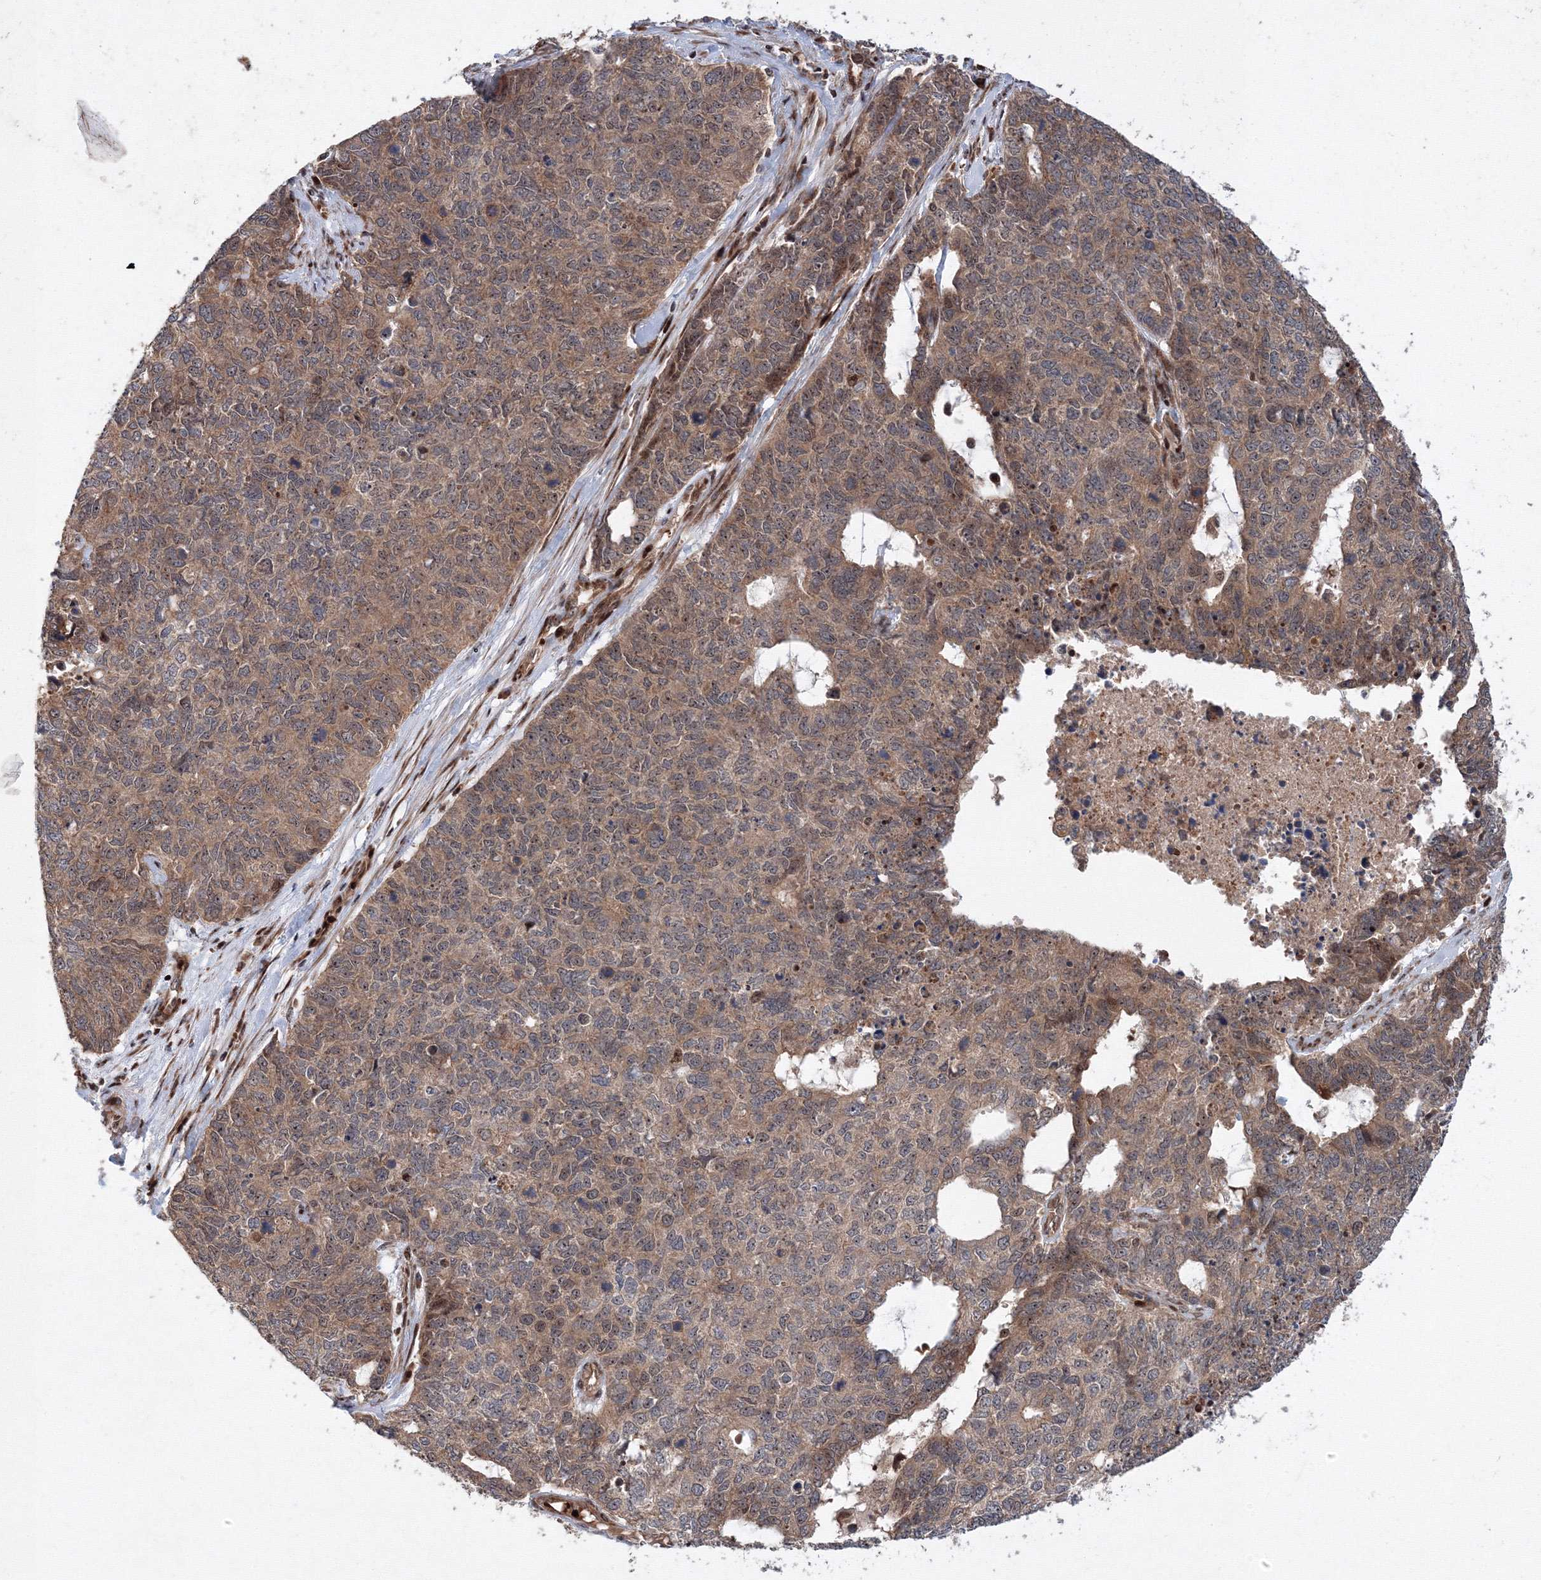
{"staining": {"intensity": "moderate", "quantity": ">75%", "location": "cytoplasmic/membranous,nuclear"}, "tissue": "cervical cancer", "cell_type": "Tumor cells", "image_type": "cancer", "snomed": [{"axis": "morphology", "description": "Squamous cell carcinoma, NOS"}, {"axis": "topography", "description": "Cervix"}], "caption": "Human cervical cancer (squamous cell carcinoma) stained with a brown dye exhibits moderate cytoplasmic/membranous and nuclear positive positivity in approximately >75% of tumor cells.", "gene": "ANKAR", "patient": {"sex": "female", "age": 63}}